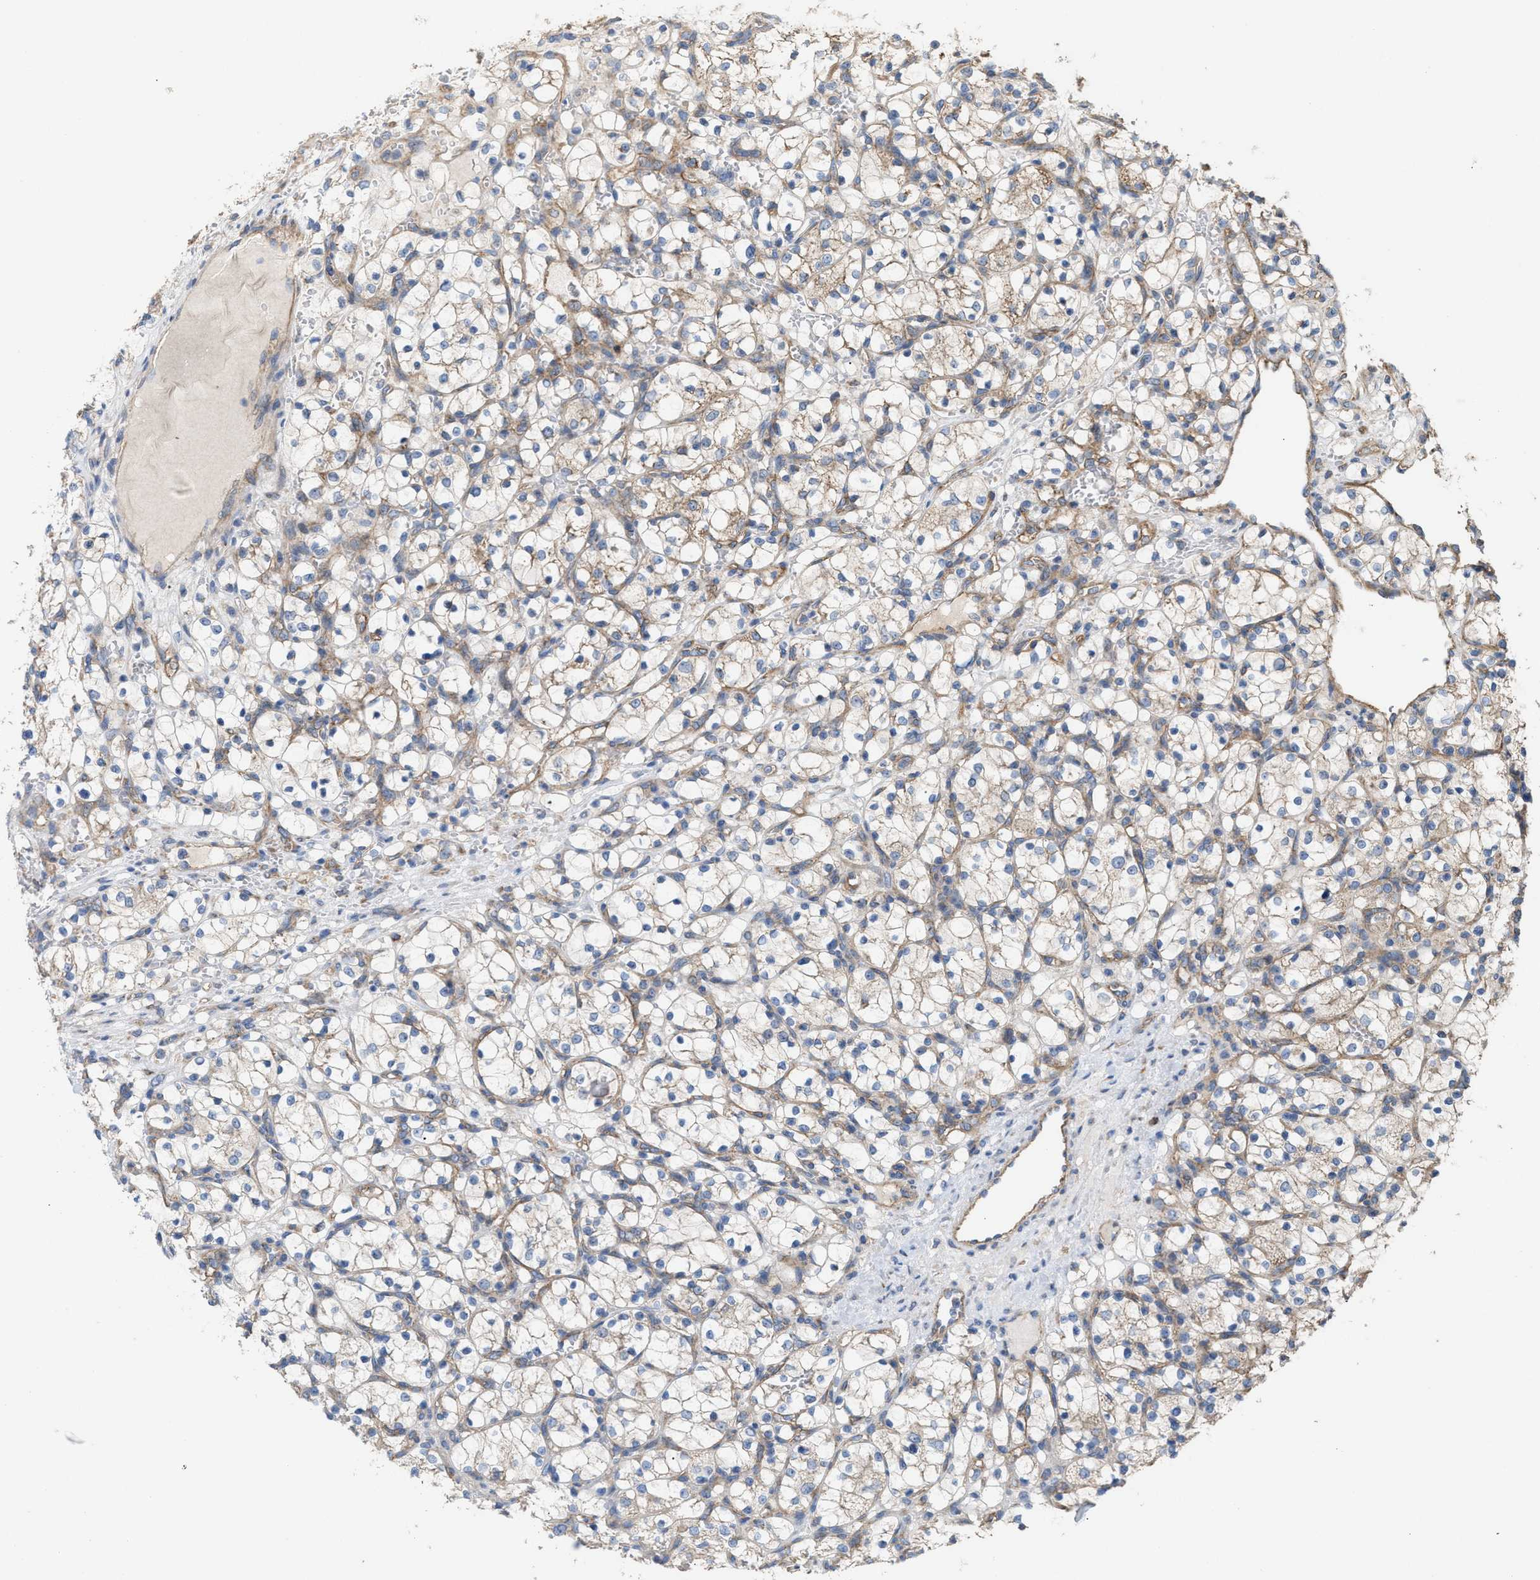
{"staining": {"intensity": "weak", "quantity": "25%-75%", "location": "cytoplasmic/membranous"}, "tissue": "renal cancer", "cell_type": "Tumor cells", "image_type": "cancer", "snomed": [{"axis": "morphology", "description": "Adenocarcinoma, NOS"}, {"axis": "topography", "description": "Kidney"}], "caption": "About 25%-75% of tumor cells in human adenocarcinoma (renal) reveal weak cytoplasmic/membranous protein expression as visualized by brown immunohistochemical staining.", "gene": "OXSM", "patient": {"sex": "female", "age": 69}}